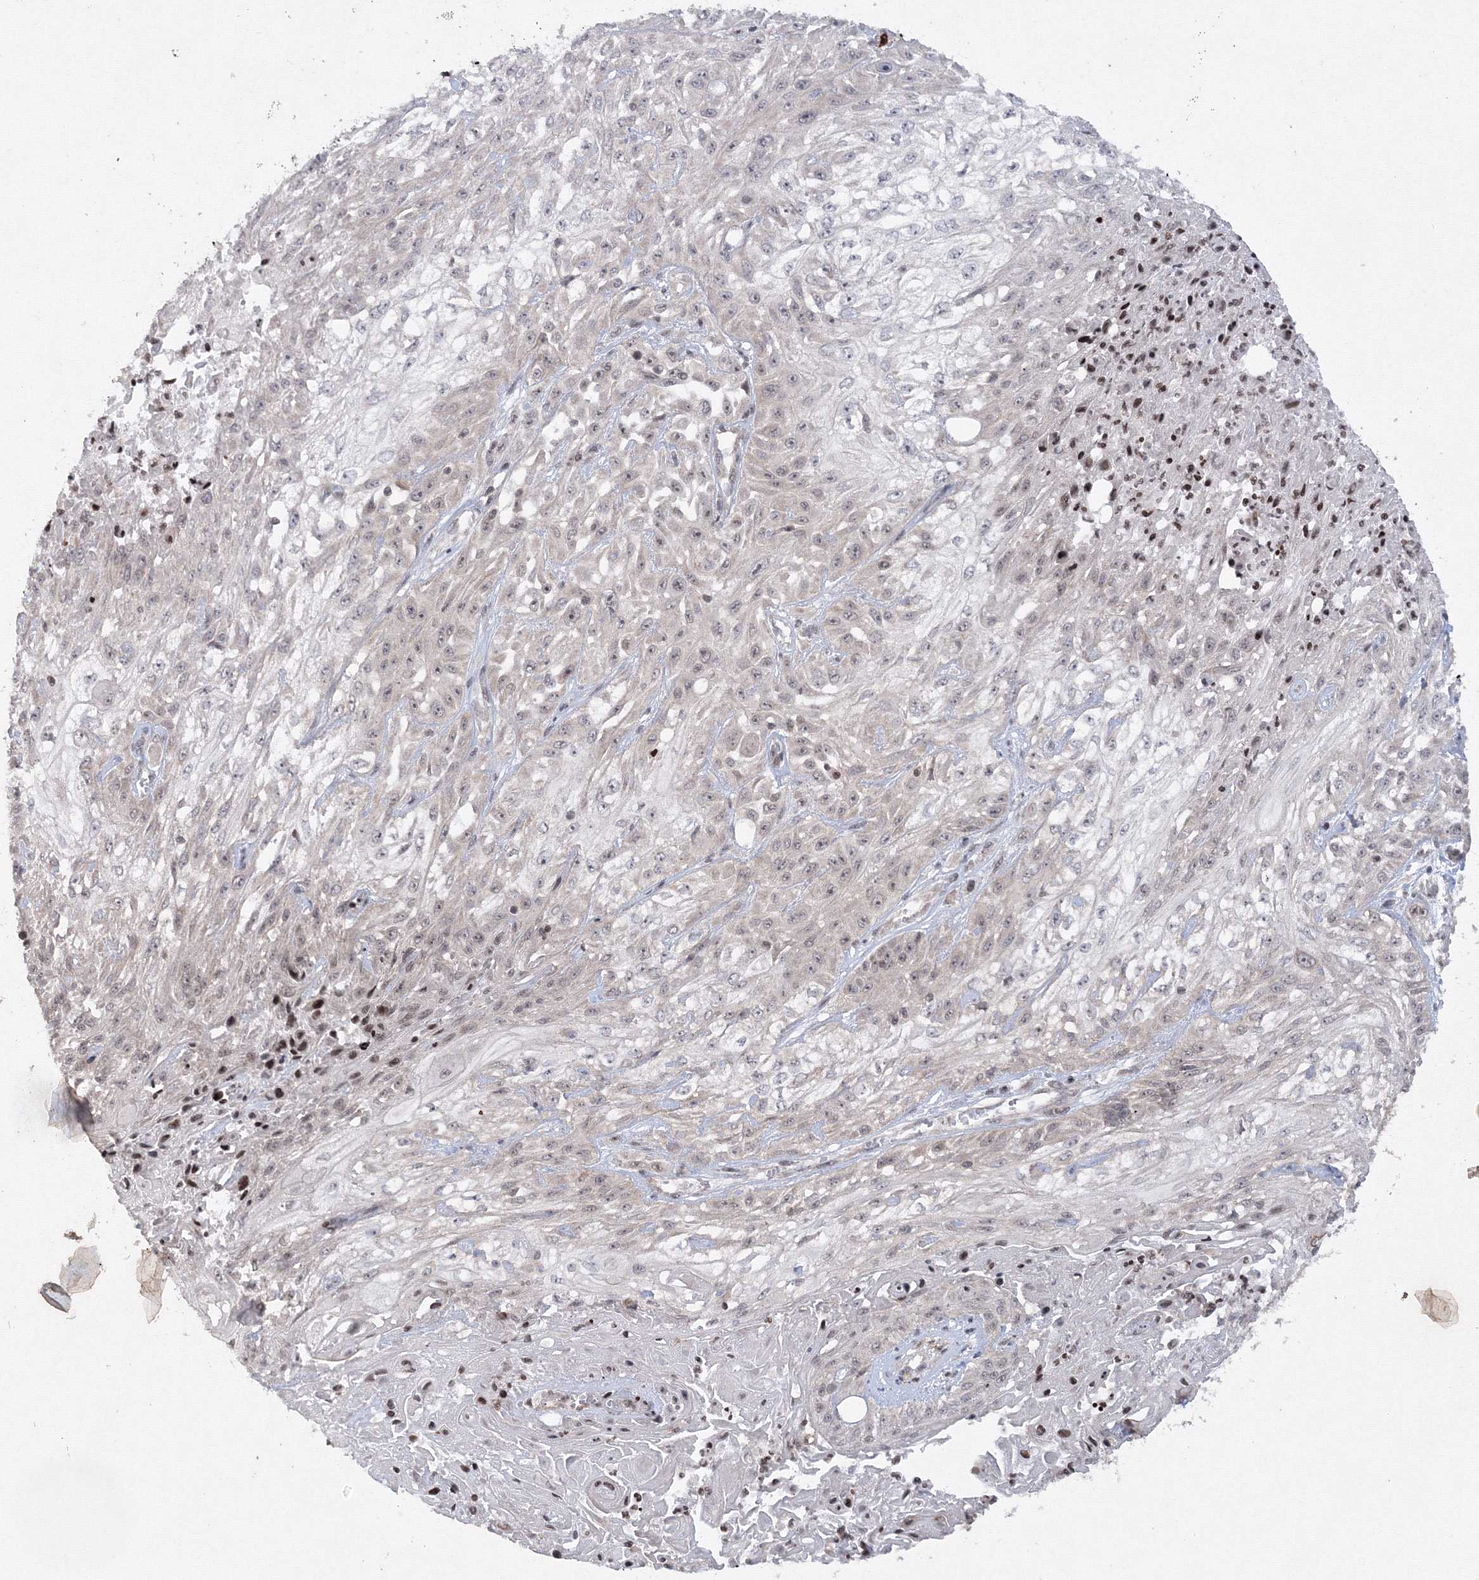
{"staining": {"intensity": "weak", "quantity": "25%-75%", "location": "nuclear"}, "tissue": "skin cancer", "cell_type": "Tumor cells", "image_type": "cancer", "snomed": [{"axis": "morphology", "description": "Squamous cell carcinoma, NOS"}, {"axis": "morphology", "description": "Squamous cell carcinoma, metastatic, NOS"}, {"axis": "topography", "description": "Skin"}, {"axis": "topography", "description": "Lymph node"}], "caption": "Squamous cell carcinoma (skin) stained with immunohistochemistry shows weak nuclear staining in about 25%-75% of tumor cells.", "gene": "MKRN2", "patient": {"sex": "male", "age": 75}}